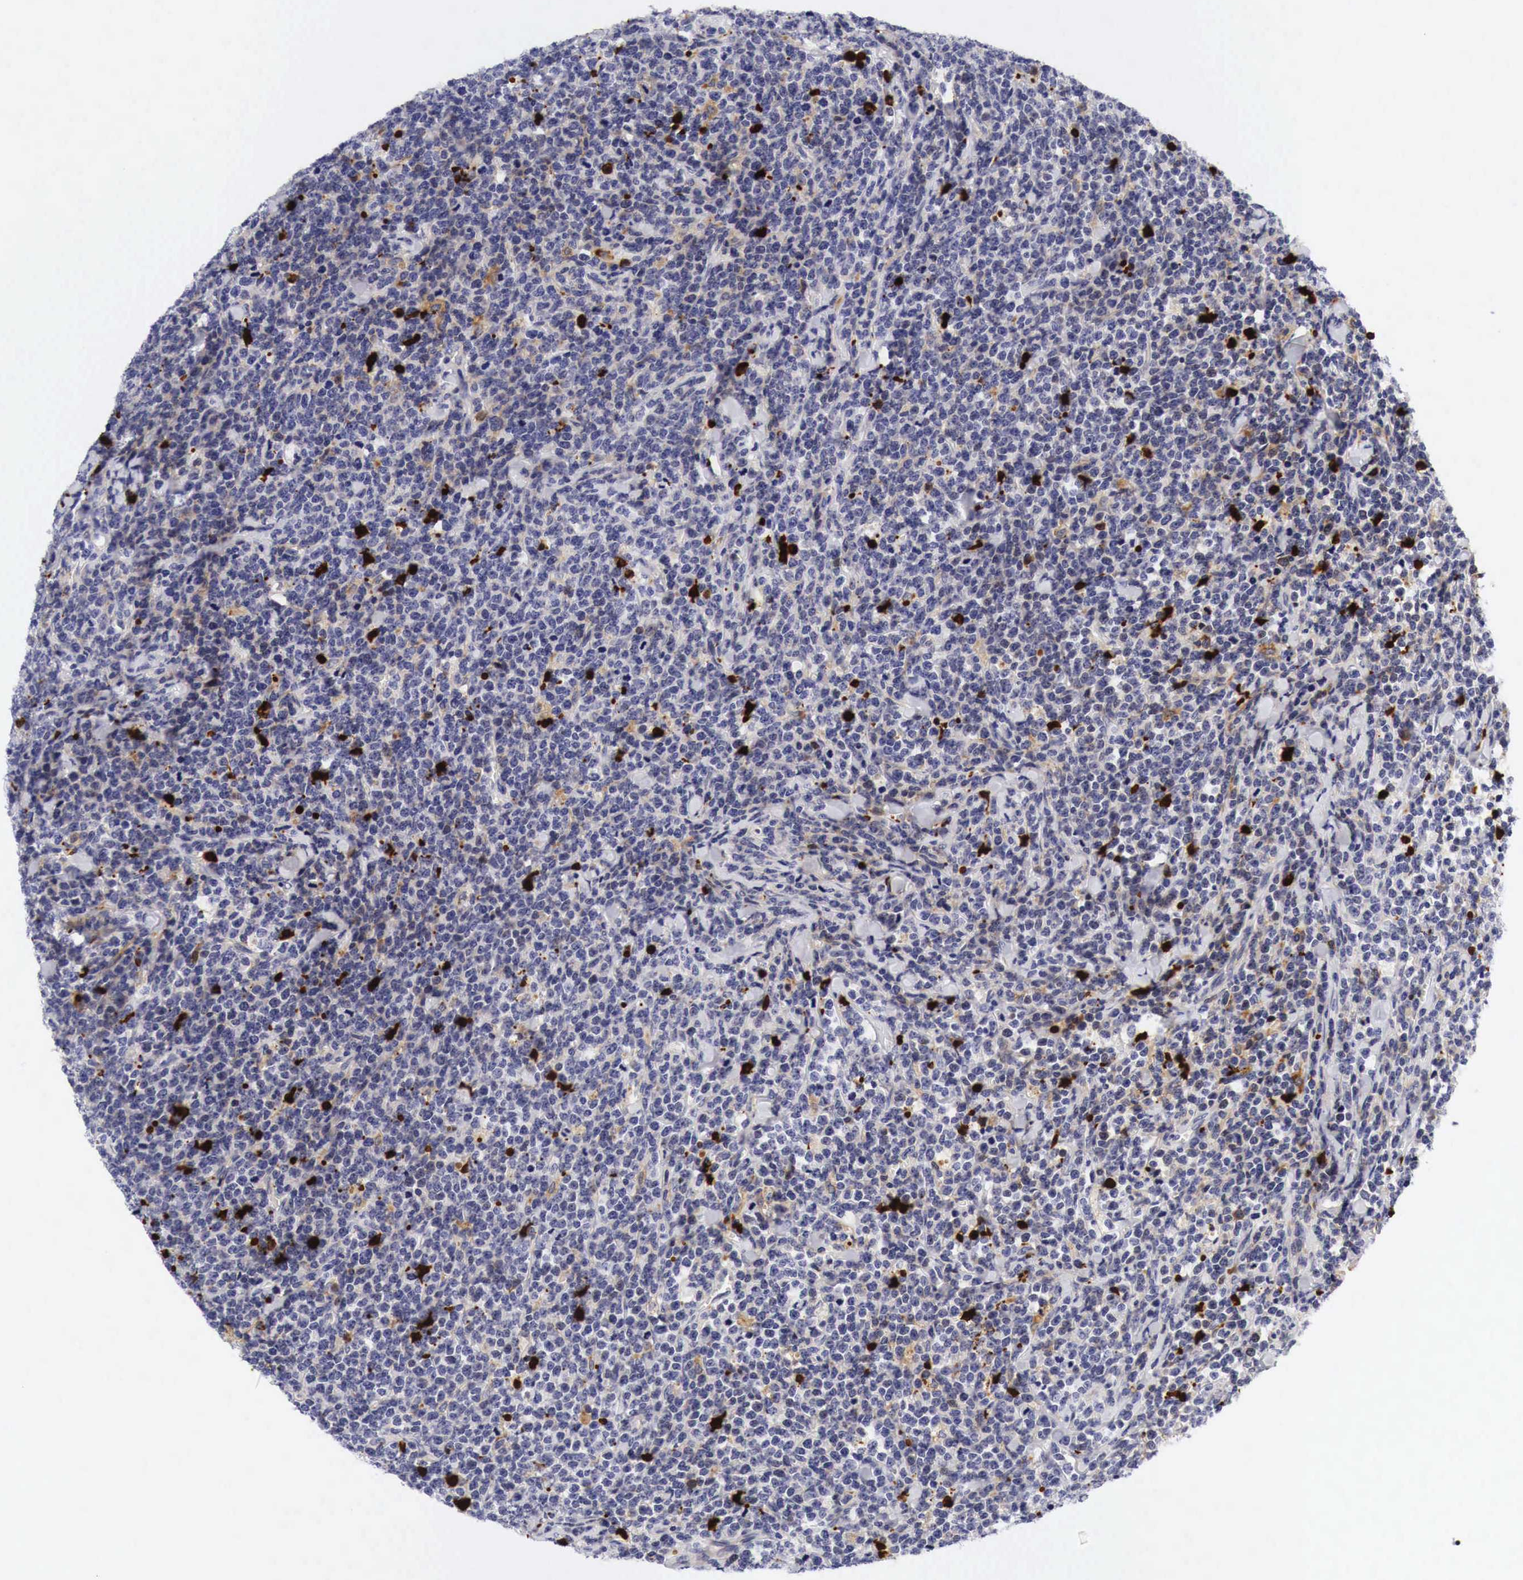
{"staining": {"intensity": "strong", "quantity": "<25%", "location": "nuclear"}, "tissue": "lymphoma", "cell_type": "Tumor cells", "image_type": "cancer", "snomed": [{"axis": "morphology", "description": "Malignant lymphoma, non-Hodgkin's type, High grade"}, {"axis": "topography", "description": "Small intestine"}, {"axis": "topography", "description": "Colon"}], "caption": "DAB immunohistochemical staining of high-grade malignant lymphoma, non-Hodgkin's type reveals strong nuclear protein staining in about <25% of tumor cells. (DAB (3,3'-diaminobenzidine) = brown stain, brightfield microscopy at high magnification).", "gene": "CASP3", "patient": {"sex": "male", "age": 8}}